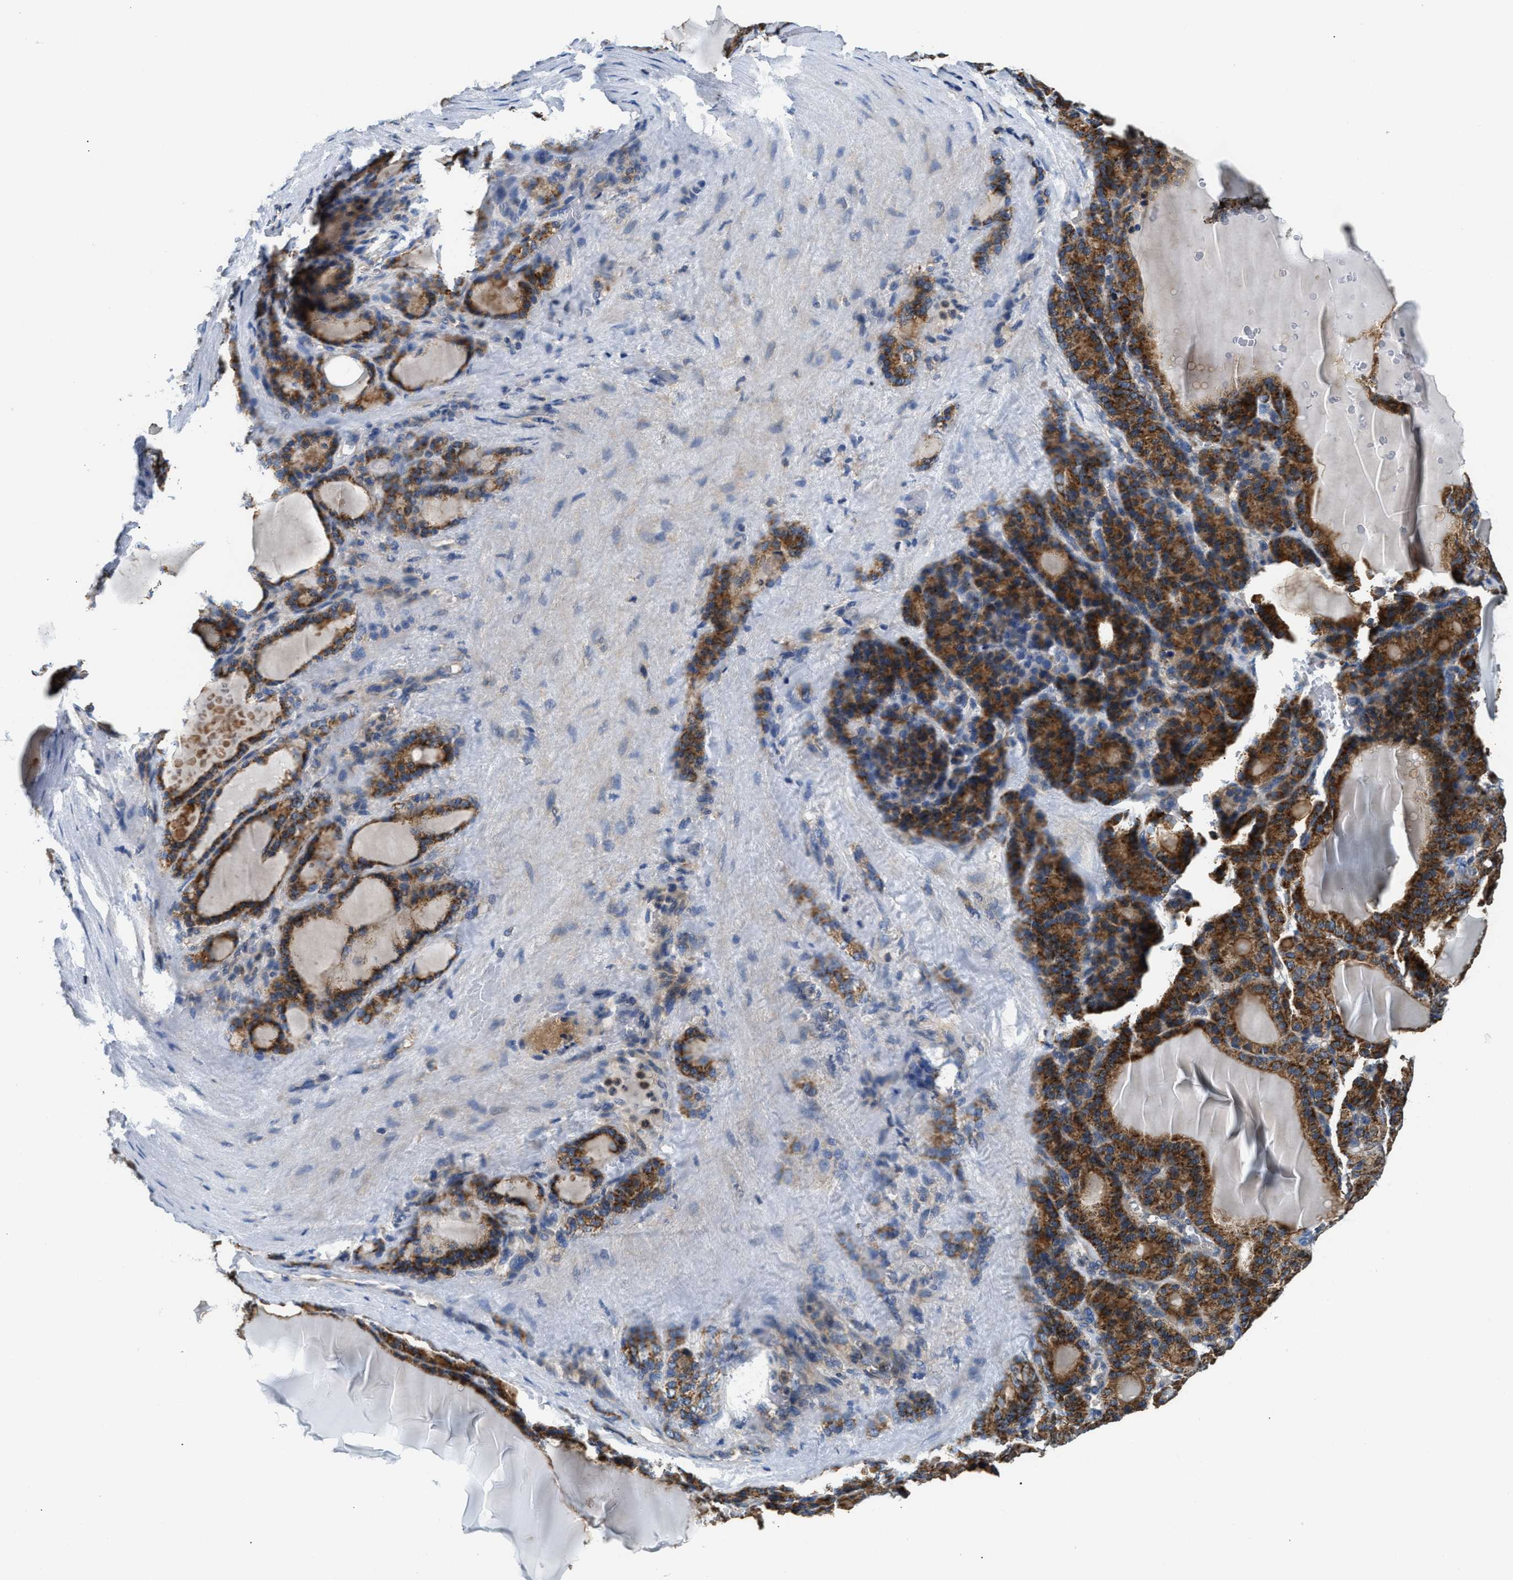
{"staining": {"intensity": "strong", "quantity": ">75%", "location": "cytoplasmic/membranous"}, "tissue": "thyroid gland", "cell_type": "Glandular cells", "image_type": "normal", "snomed": [{"axis": "morphology", "description": "Normal tissue, NOS"}, {"axis": "topography", "description": "Thyroid gland"}], "caption": "Immunohistochemical staining of benign human thyroid gland exhibits >75% levels of strong cytoplasmic/membranous protein staining in about >75% of glandular cells. Nuclei are stained in blue.", "gene": "CCM2", "patient": {"sex": "female", "age": 28}}